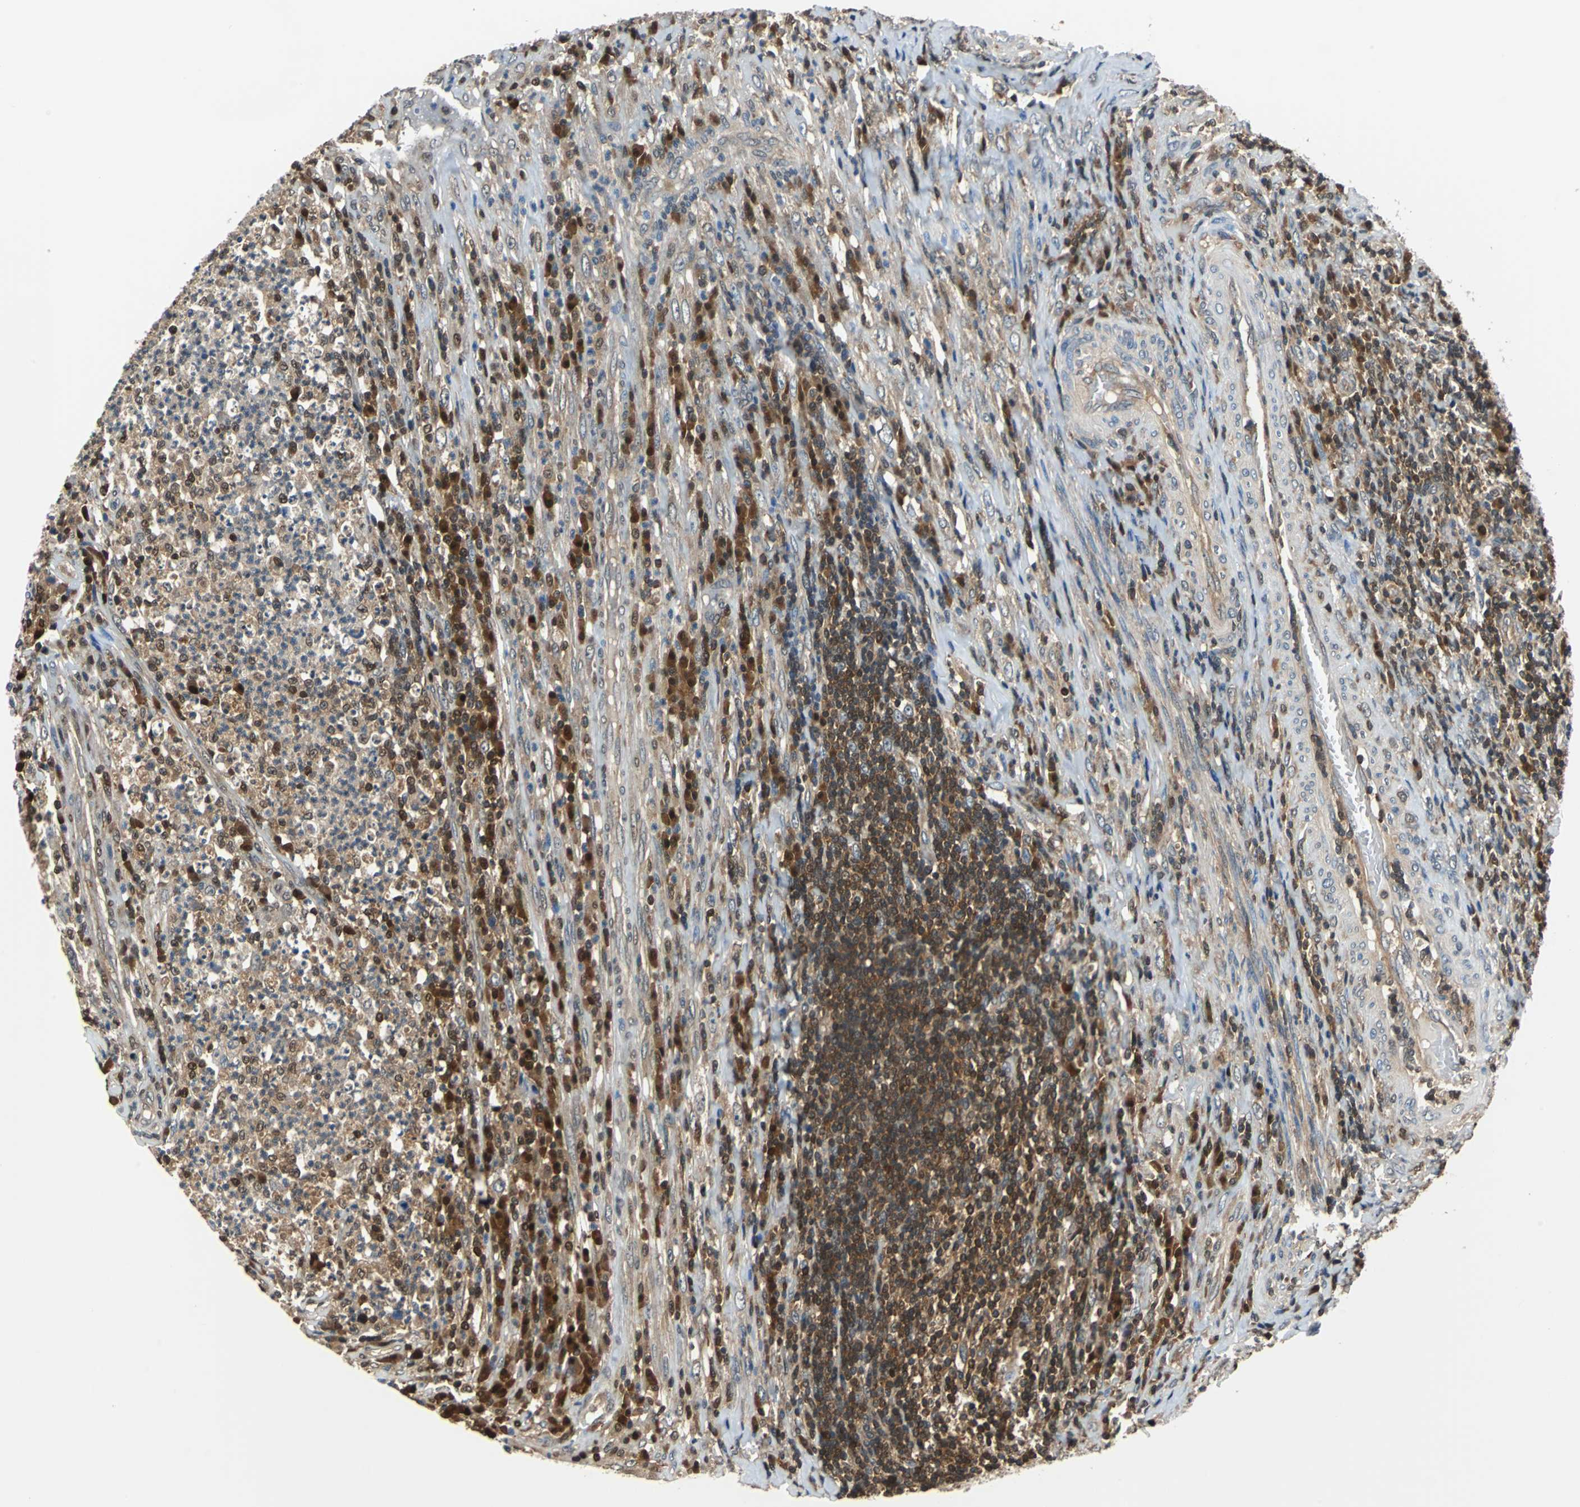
{"staining": {"intensity": "moderate", "quantity": "25%-75%", "location": "cytoplasmic/membranous,nuclear"}, "tissue": "testis cancer", "cell_type": "Tumor cells", "image_type": "cancer", "snomed": [{"axis": "morphology", "description": "Necrosis, NOS"}, {"axis": "morphology", "description": "Carcinoma, Embryonal, NOS"}, {"axis": "topography", "description": "Testis"}], "caption": "Immunohistochemical staining of testis cancer (embryonal carcinoma) exhibits medium levels of moderate cytoplasmic/membranous and nuclear positivity in about 25%-75% of tumor cells.", "gene": "PSME1", "patient": {"sex": "male", "age": 19}}